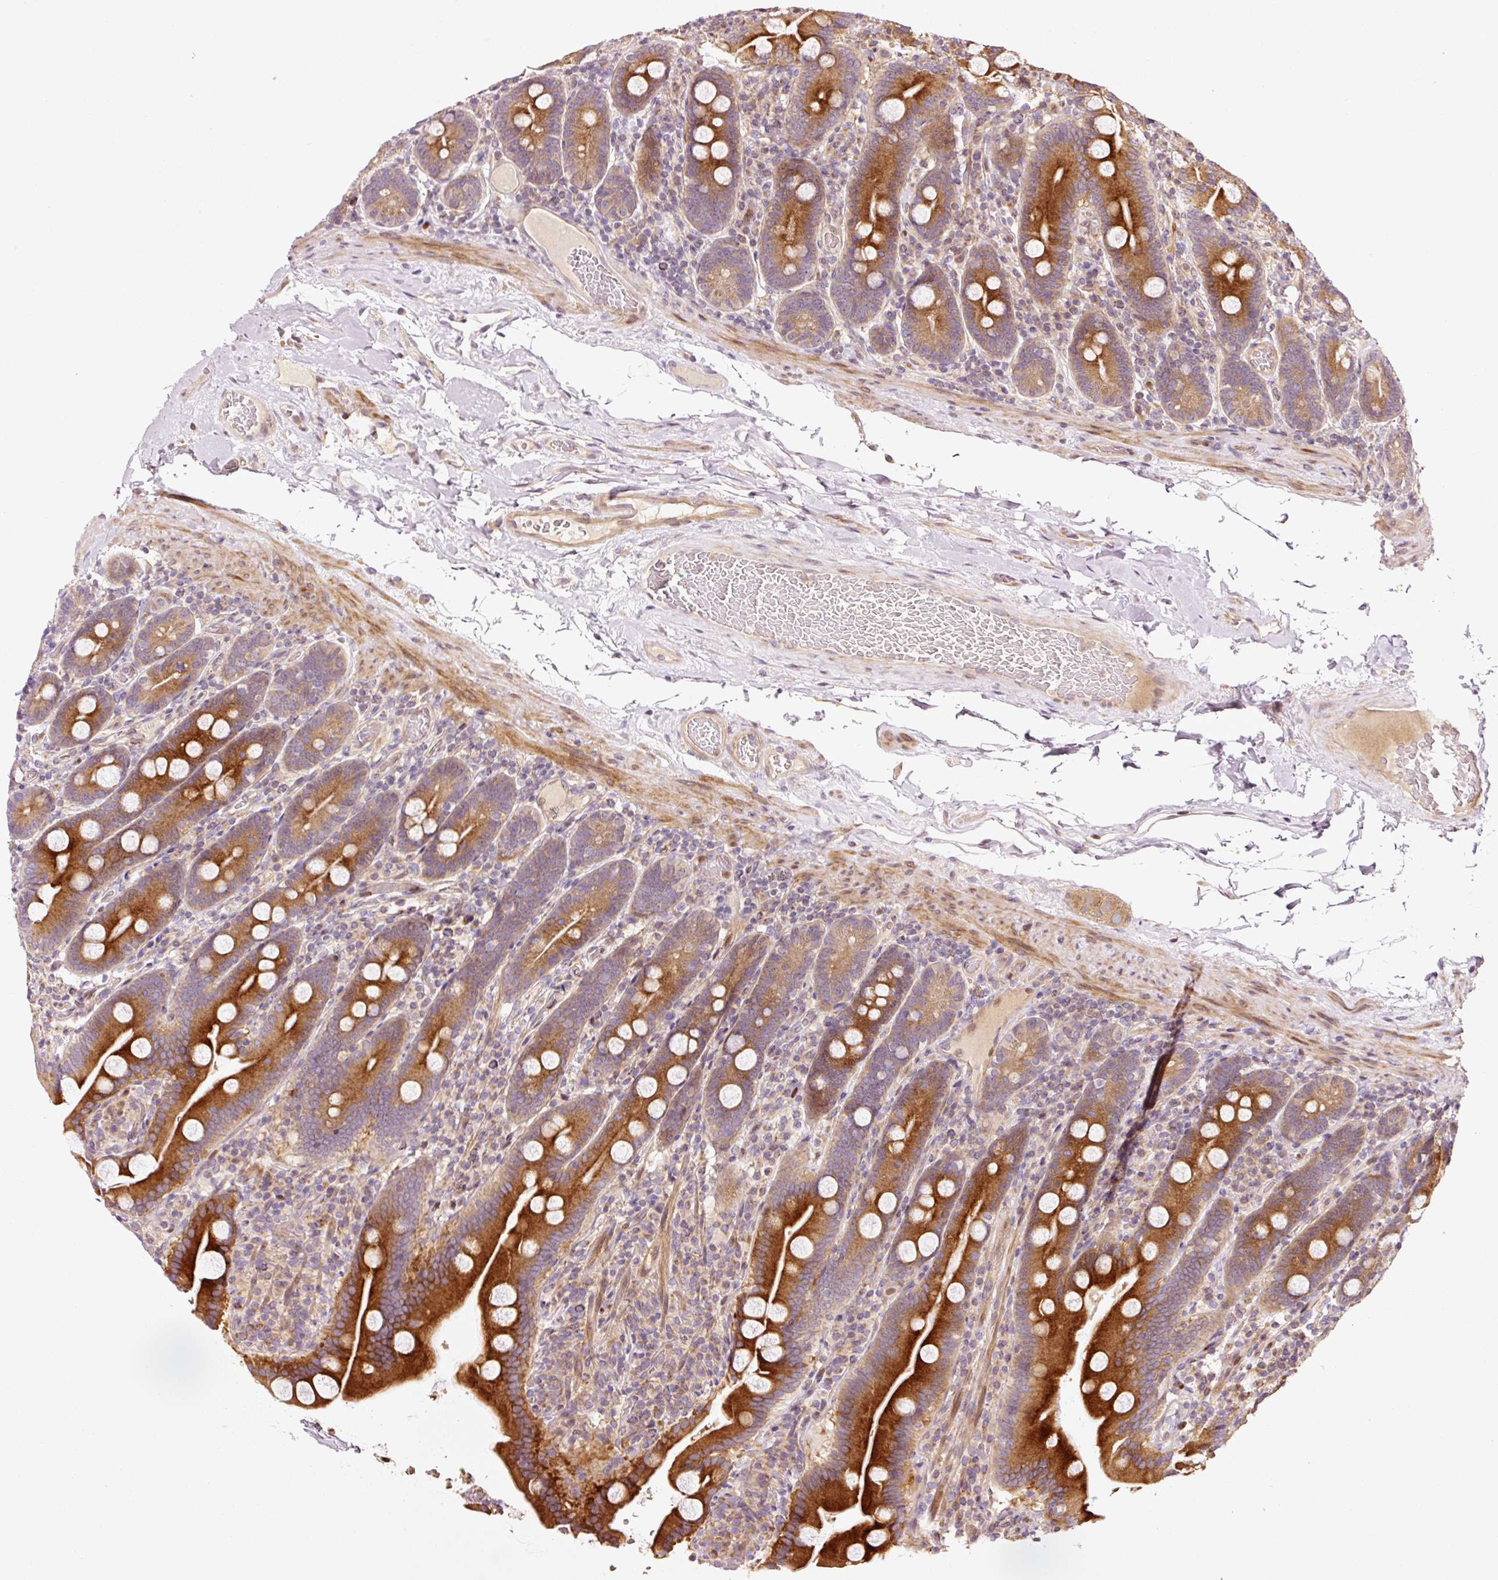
{"staining": {"intensity": "strong", "quantity": "25%-75%", "location": "cytoplasmic/membranous"}, "tissue": "duodenum", "cell_type": "Glandular cells", "image_type": "normal", "snomed": [{"axis": "morphology", "description": "Normal tissue, NOS"}, {"axis": "topography", "description": "Duodenum"}], "caption": "About 25%-75% of glandular cells in normal human duodenum exhibit strong cytoplasmic/membranous protein staining as visualized by brown immunohistochemical staining.", "gene": "NAPA", "patient": {"sex": "male", "age": 55}}